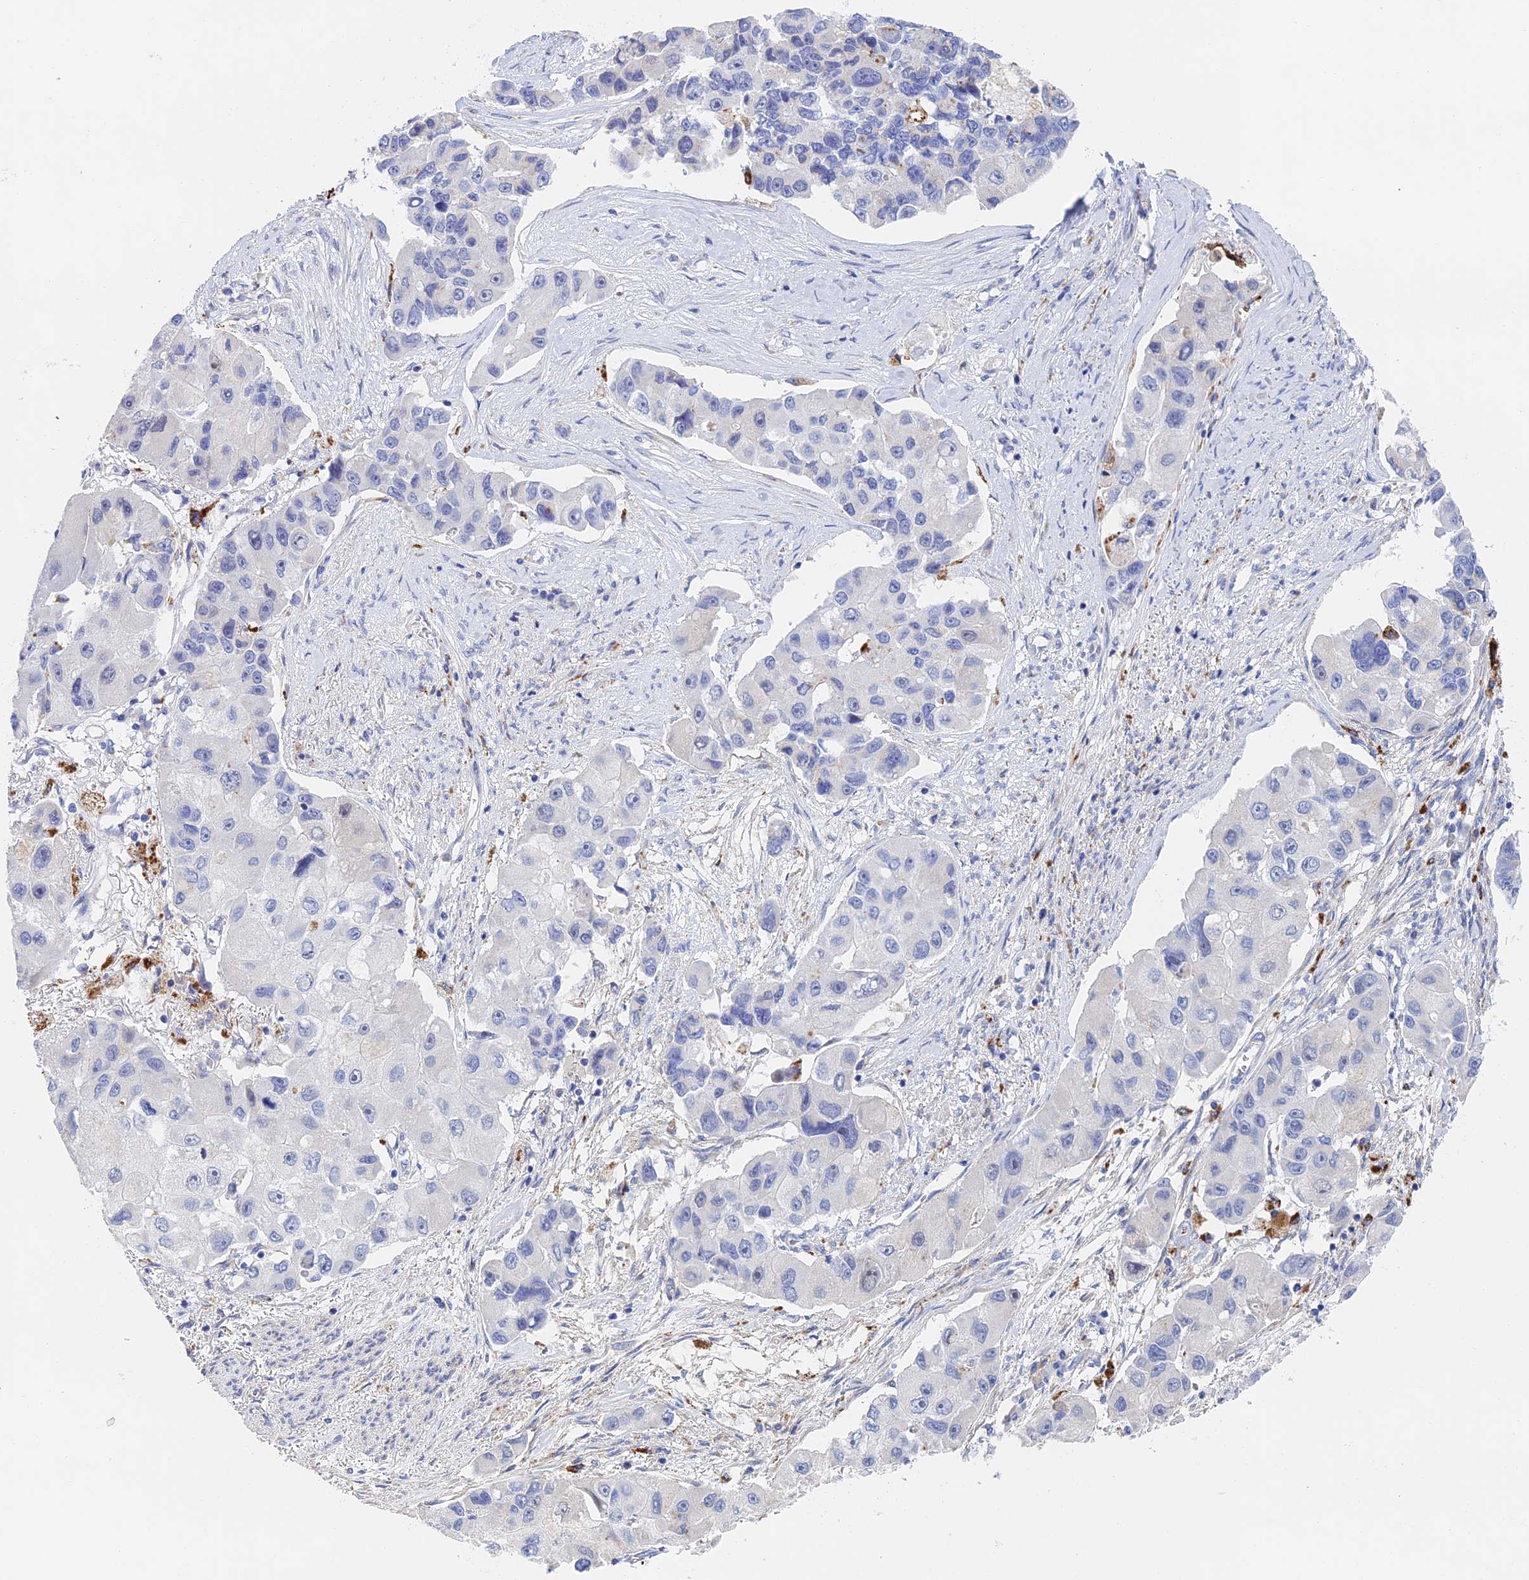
{"staining": {"intensity": "negative", "quantity": "none", "location": "none"}, "tissue": "lung cancer", "cell_type": "Tumor cells", "image_type": "cancer", "snomed": [{"axis": "morphology", "description": "Adenocarcinoma, NOS"}, {"axis": "topography", "description": "Lung"}], "caption": "High power microscopy histopathology image of an immunohistochemistry photomicrograph of adenocarcinoma (lung), revealing no significant expression in tumor cells.", "gene": "RPGRIP1L", "patient": {"sex": "female", "age": 54}}